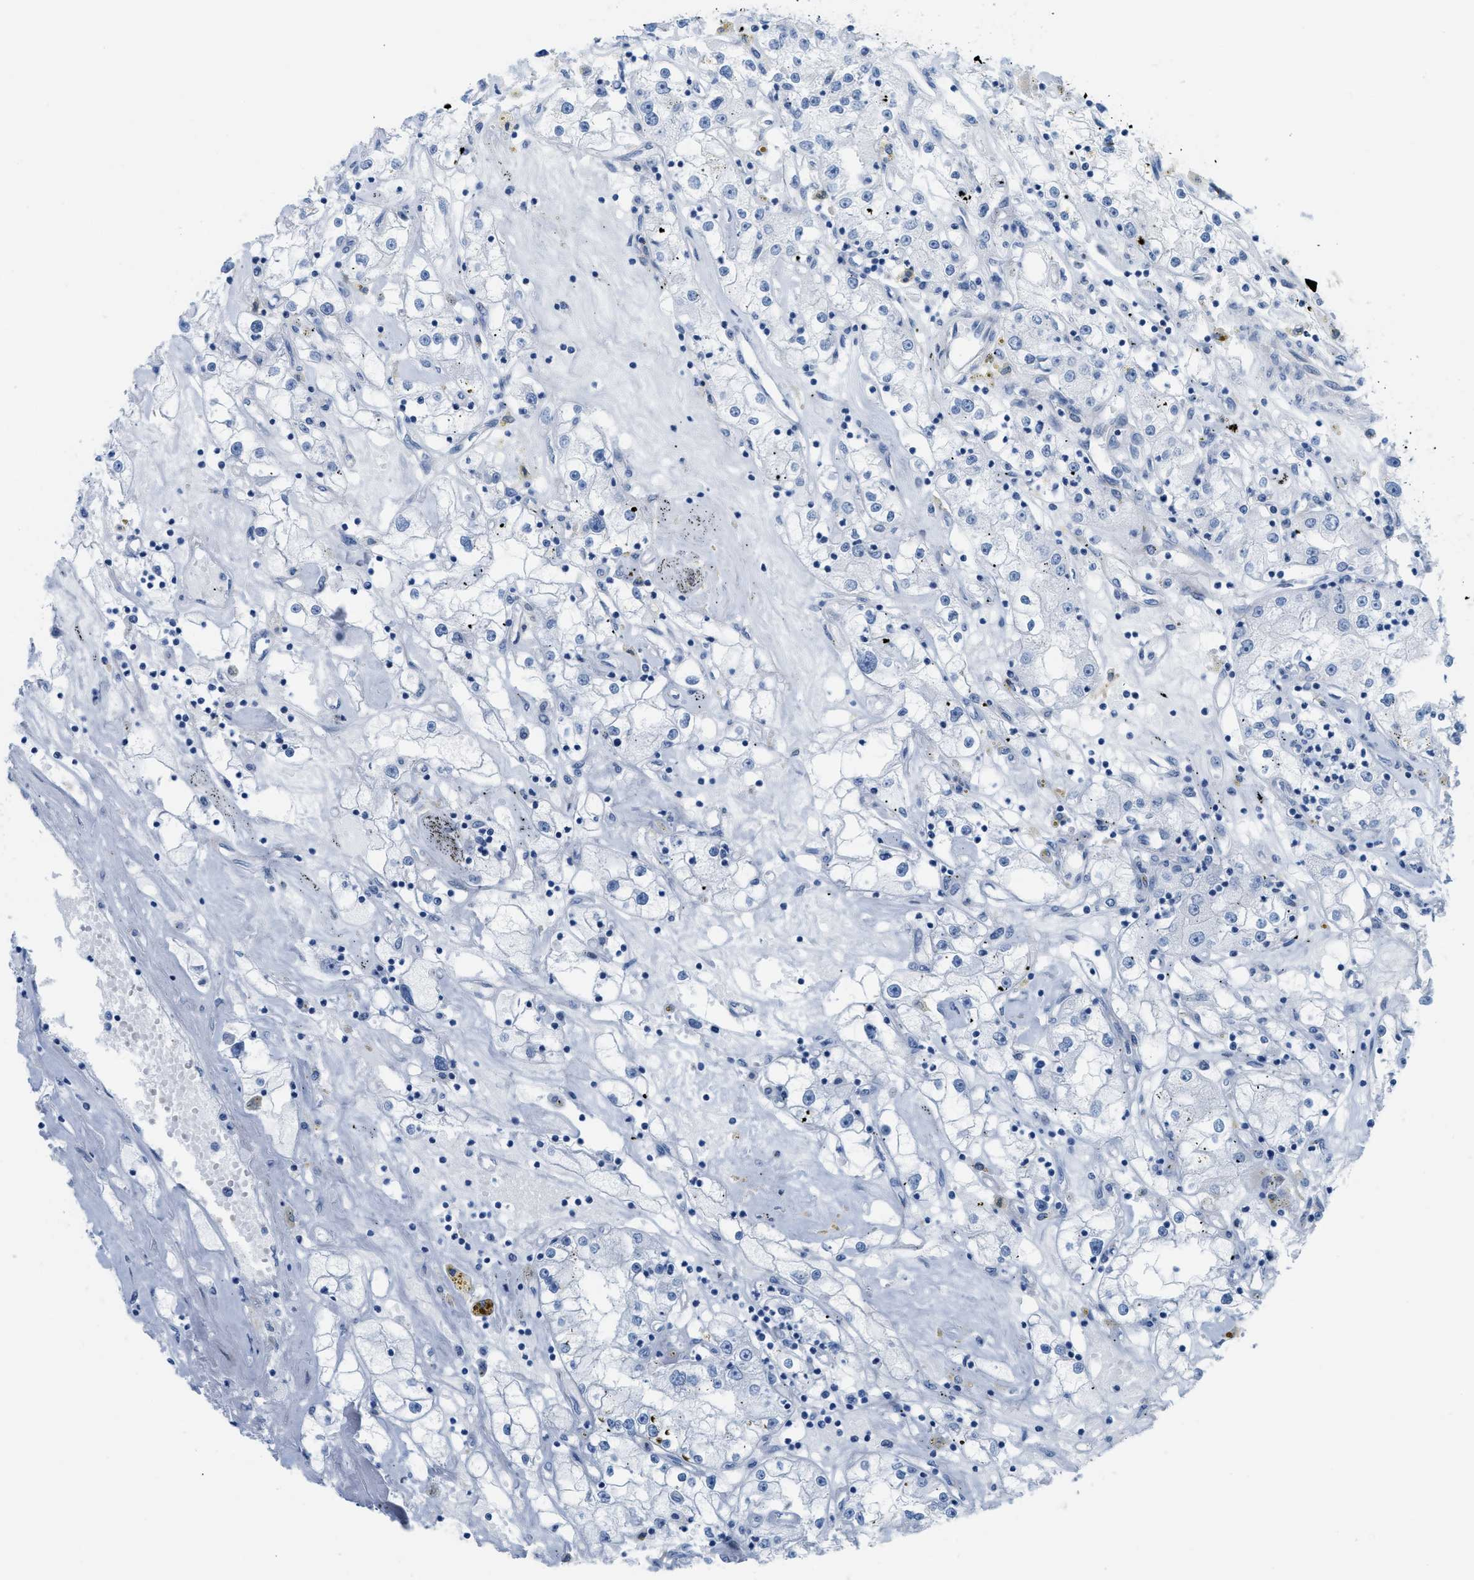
{"staining": {"intensity": "negative", "quantity": "none", "location": "none"}, "tissue": "renal cancer", "cell_type": "Tumor cells", "image_type": "cancer", "snomed": [{"axis": "morphology", "description": "Adenocarcinoma, NOS"}, {"axis": "topography", "description": "Kidney"}], "caption": "Renal cancer (adenocarcinoma) was stained to show a protein in brown. There is no significant positivity in tumor cells.", "gene": "SLC12A1", "patient": {"sex": "male", "age": 56}}